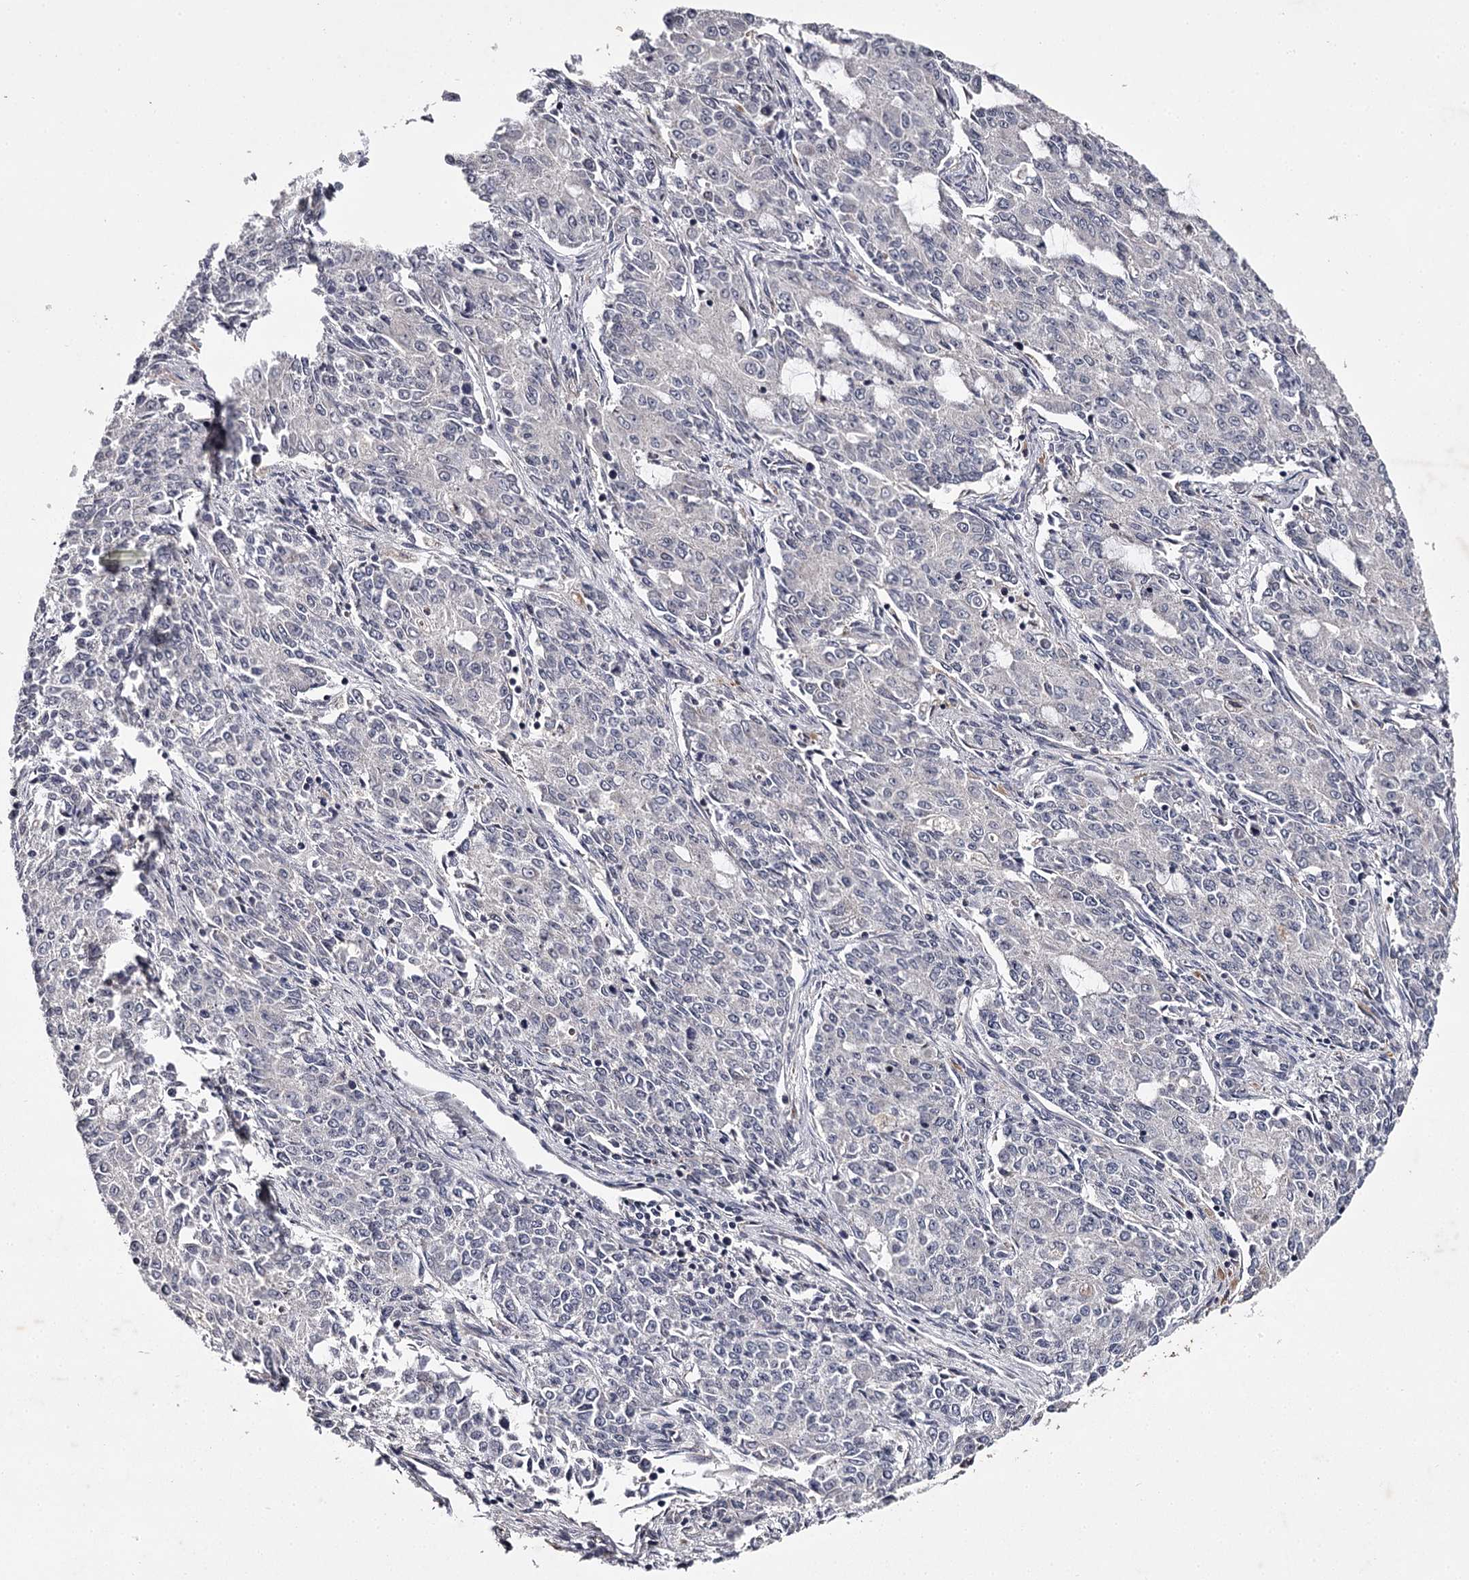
{"staining": {"intensity": "negative", "quantity": "none", "location": "none"}, "tissue": "endometrial cancer", "cell_type": "Tumor cells", "image_type": "cancer", "snomed": [{"axis": "morphology", "description": "Adenocarcinoma, NOS"}, {"axis": "topography", "description": "Endometrium"}], "caption": "Micrograph shows no significant protein positivity in tumor cells of endometrial adenocarcinoma.", "gene": "RASSF6", "patient": {"sex": "female", "age": 50}}